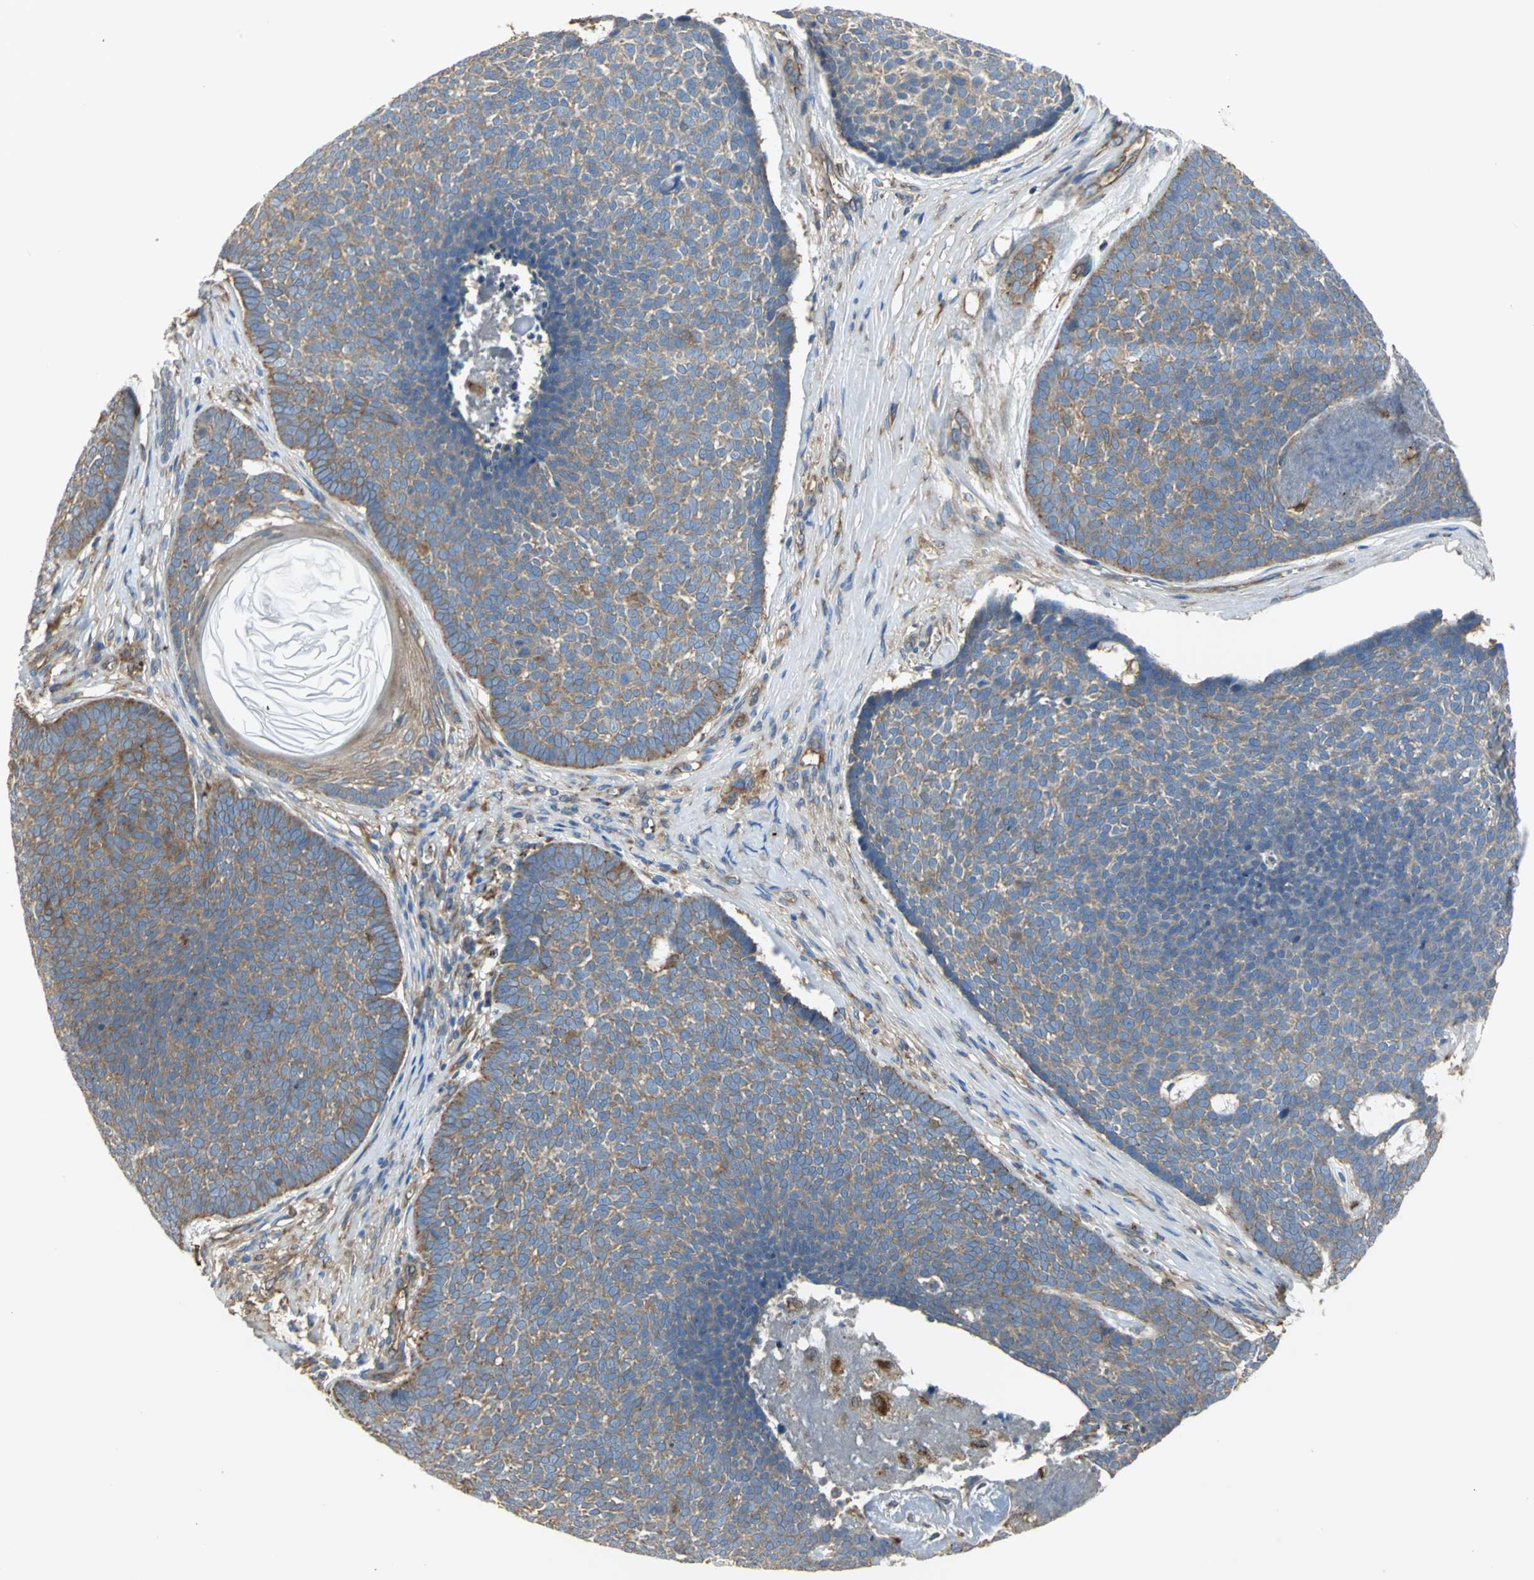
{"staining": {"intensity": "weak", "quantity": "25%-75%", "location": "cytoplasmic/membranous"}, "tissue": "skin cancer", "cell_type": "Tumor cells", "image_type": "cancer", "snomed": [{"axis": "morphology", "description": "Basal cell carcinoma"}, {"axis": "topography", "description": "Skin"}], "caption": "Human skin cancer stained with a protein marker displays weak staining in tumor cells.", "gene": "DIAPH2", "patient": {"sex": "male", "age": 84}}